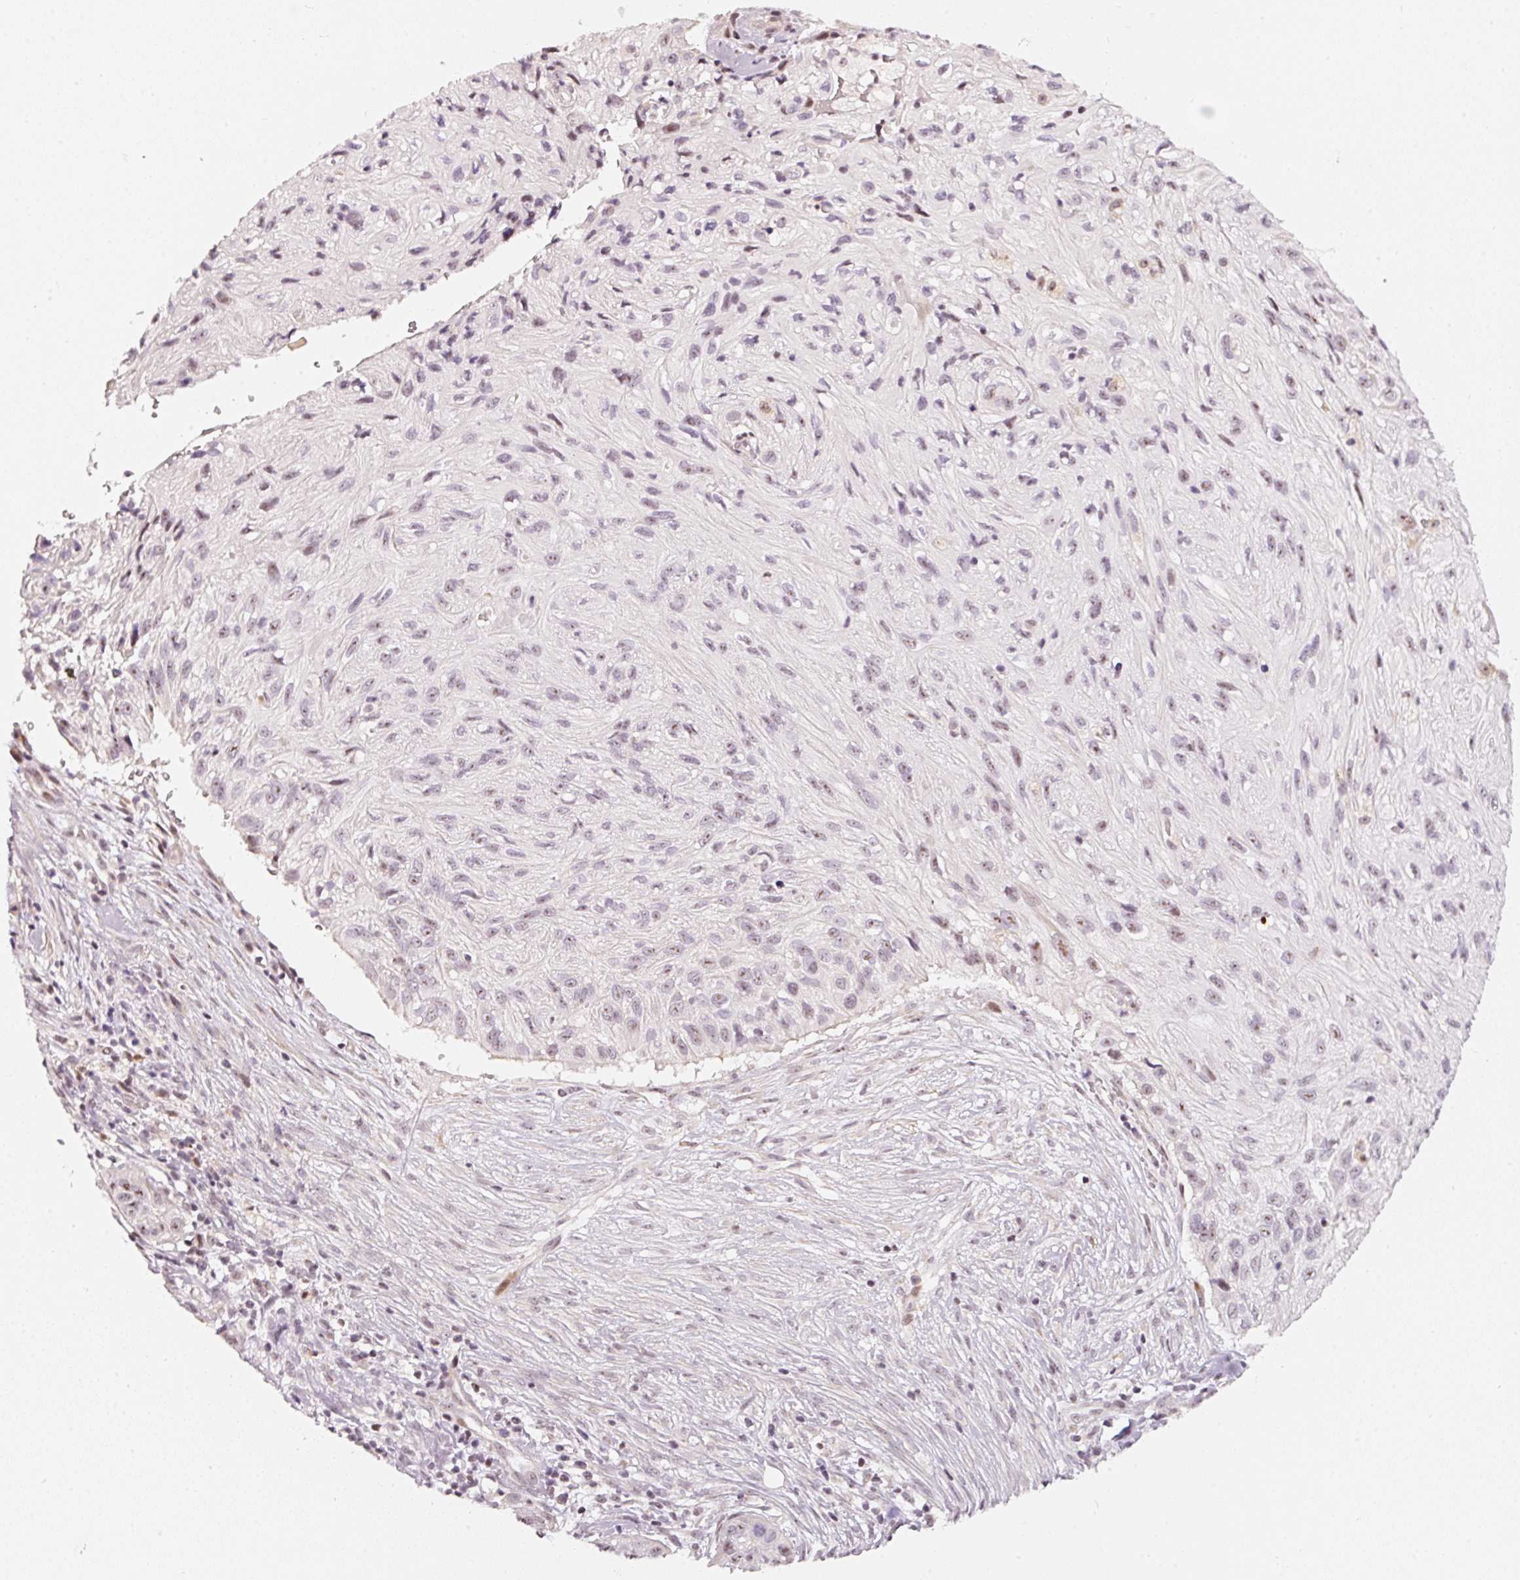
{"staining": {"intensity": "weak", "quantity": "25%-75%", "location": "nuclear"}, "tissue": "skin cancer", "cell_type": "Tumor cells", "image_type": "cancer", "snomed": [{"axis": "morphology", "description": "Squamous cell carcinoma, NOS"}, {"axis": "topography", "description": "Skin"}], "caption": "Immunohistochemical staining of human skin cancer exhibits low levels of weak nuclear protein staining in about 25%-75% of tumor cells. (DAB (3,3'-diaminobenzidine) IHC, brown staining for protein, blue staining for nuclei).", "gene": "MXRA8", "patient": {"sex": "male", "age": 82}}